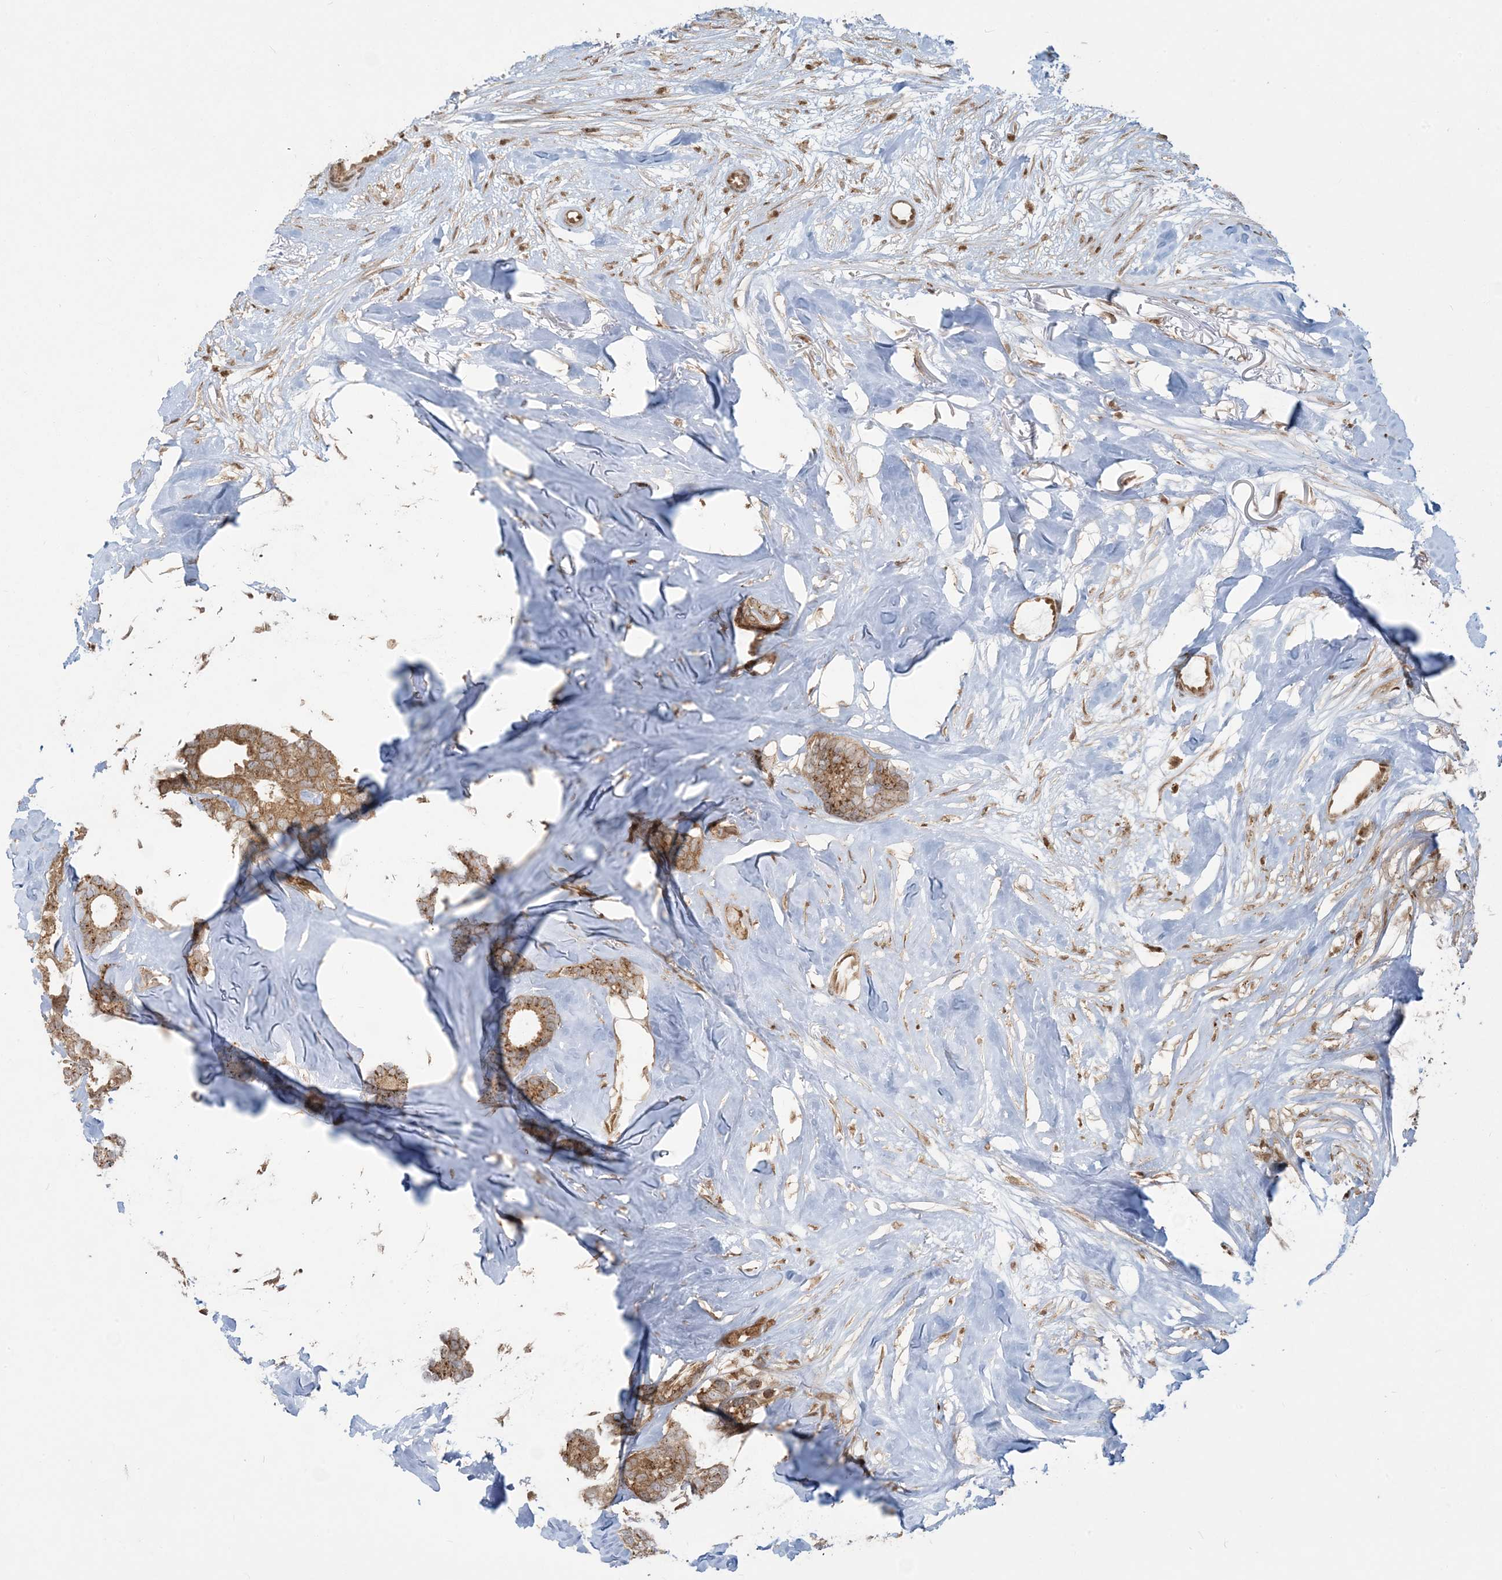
{"staining": {"intensity": "moderate", "quantity": ">75%", "location": "cytoplasmic/membranous"}, "tissue": "breast cancer", "cell_type": "Tumor cells", "image_type": "cancer", "snomed": [{"axis": "morphology", "description": "Duct carcinoma"}, {"axis": "topography", "description": "Breast"}], "caption": "Protein expression analysis of breast cancer (infiltrating ductal carcinoma) shows moderate cytoplasmic/membranous positivity in about >75% of tumor cells.", "gene": "ABCF3", "patient": {"sex": "female", "age": 87}}